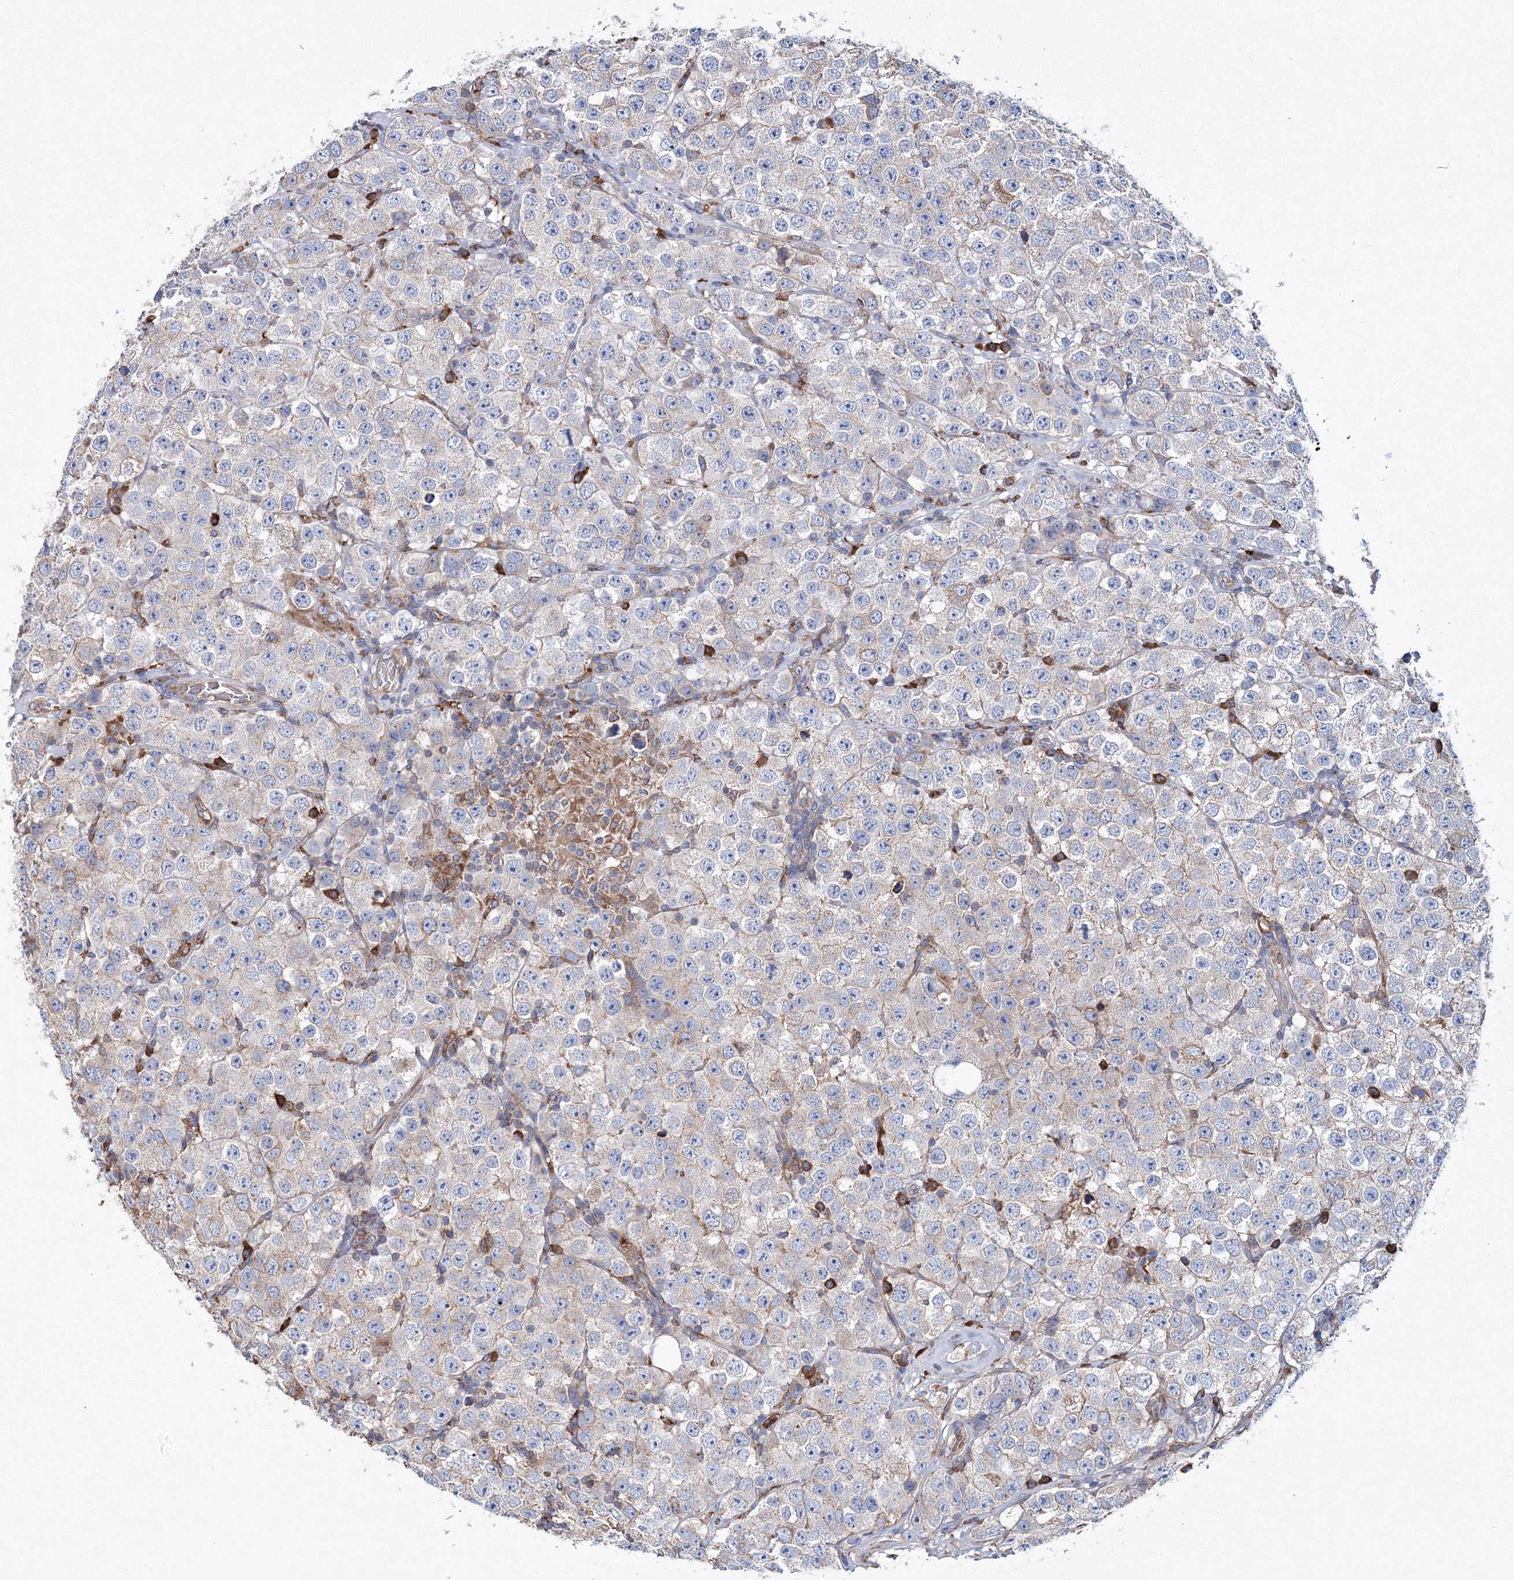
{"staining": {"intensity": "weak", "quantity": "<25%", "location": "cytoplasmic/membranous"}, "tissue": "testis cancer", "cell_type": "Tumor cells", "image_type": "cancer", "snomed": [{"axis": "morphology", "description": "Seminoma, NOS"}, {"axis": "topography", "description": "Testis"}], "caption": "Photomicrograph shows no protein expression in tumor cells of testis cancer tissue.", "gene": "VPS8", "patient": {"sex": "male", "age": 28}}